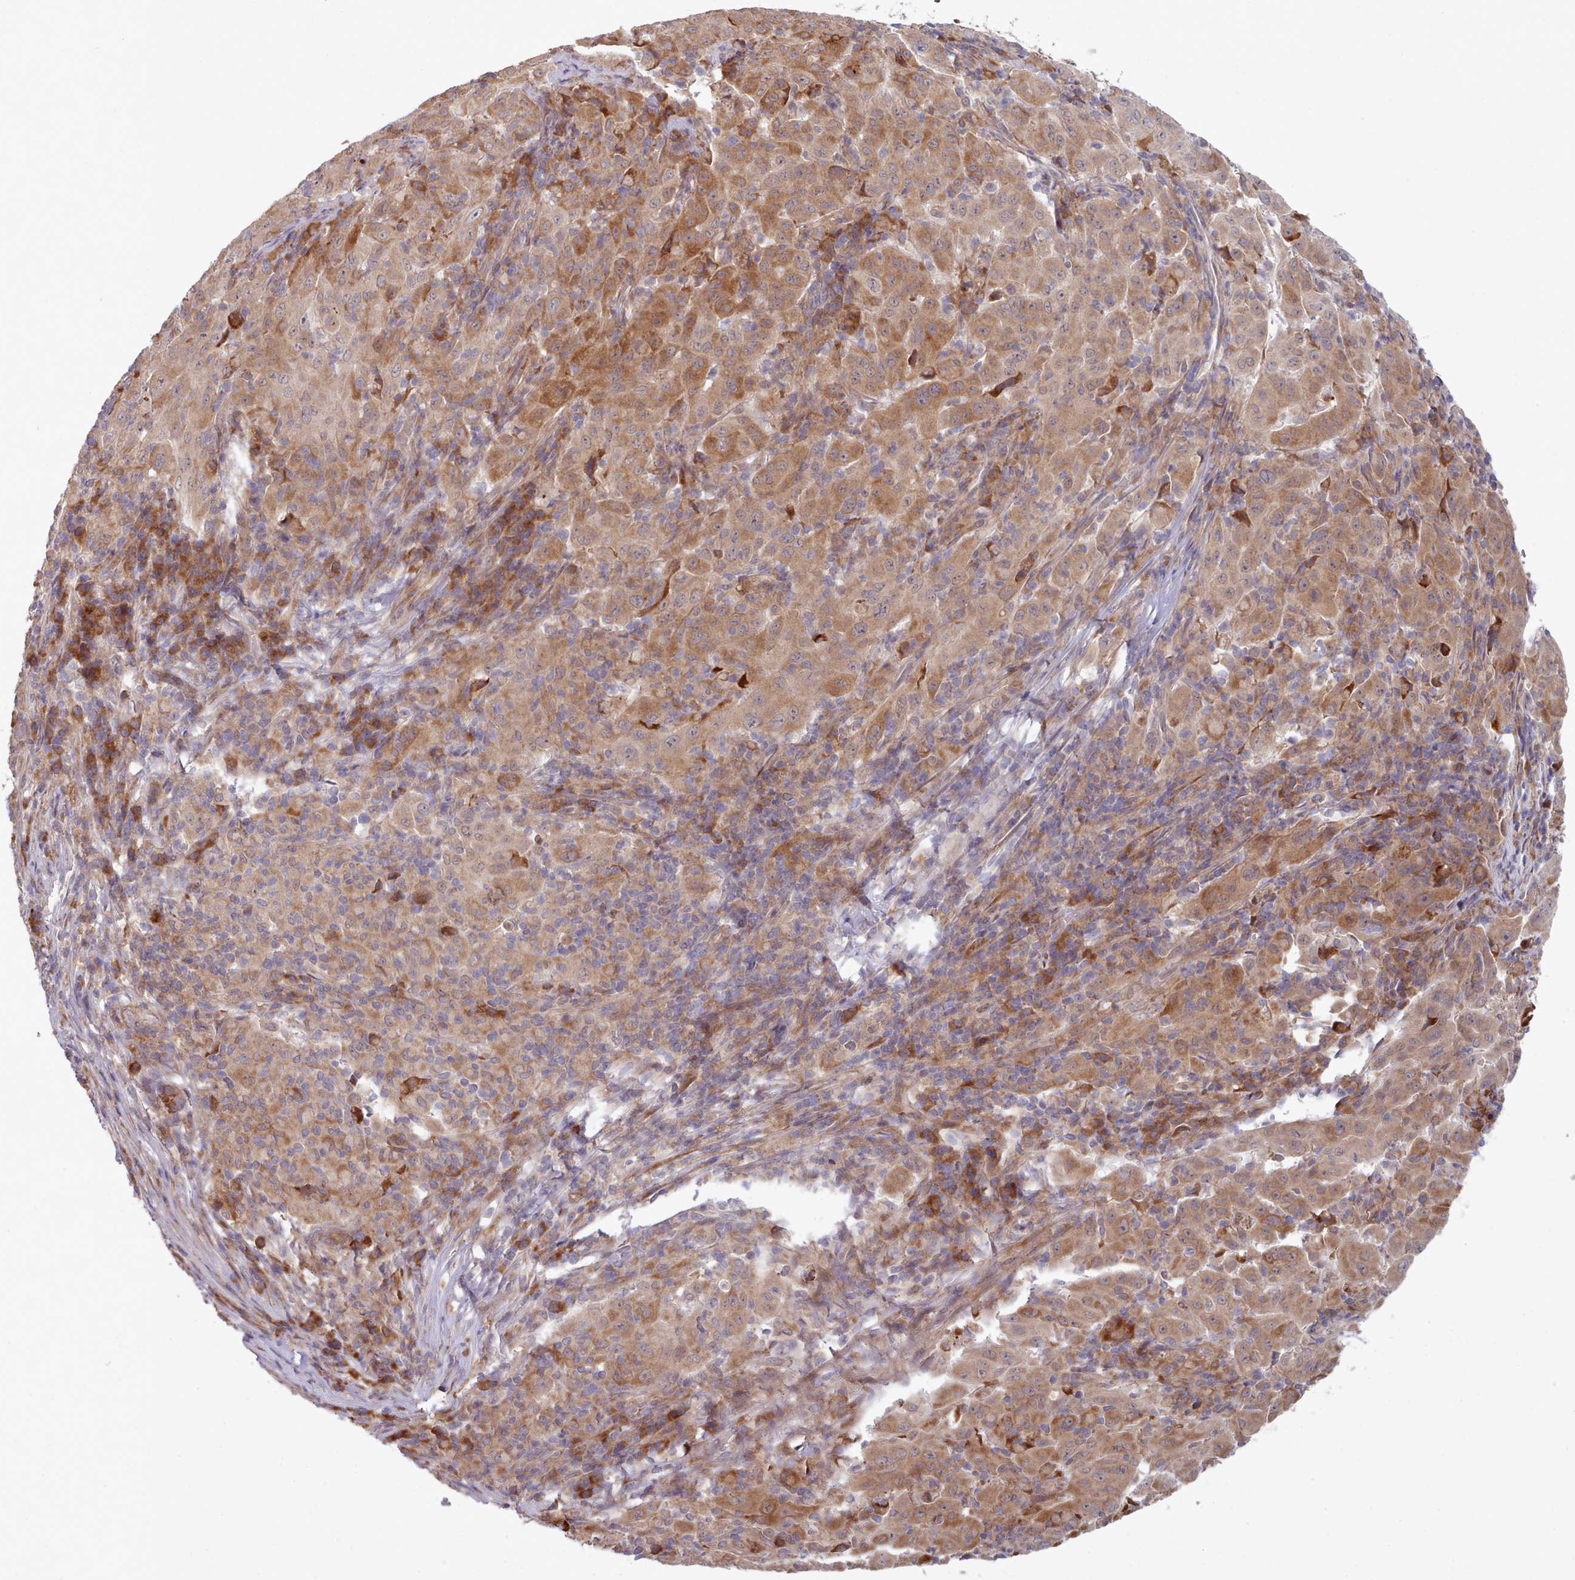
{"staining": {"intensity": "moderate", "quantity": ">75%", "location": "cytoplasmic/membranous"}, "tissue": "pancreatic cancer", "cell_type": "Tumor cells", "image_type": "cancer", "snomed": [{"axis": "morphology", "description": "Adenocarcinoma, NOS"}, {"axis": "topography", "description": "Pancreas"}], "caption": "IHC (DAB (3,3'-diaminobenzidine)) staining of human pancreatic adenocarcinoma reveals moderate cytoplasmic/membranous protein expression in approximately >75% of tumor cells.", "gene": "TRIM26", "patient": {"sex": "male", "age": 63}}